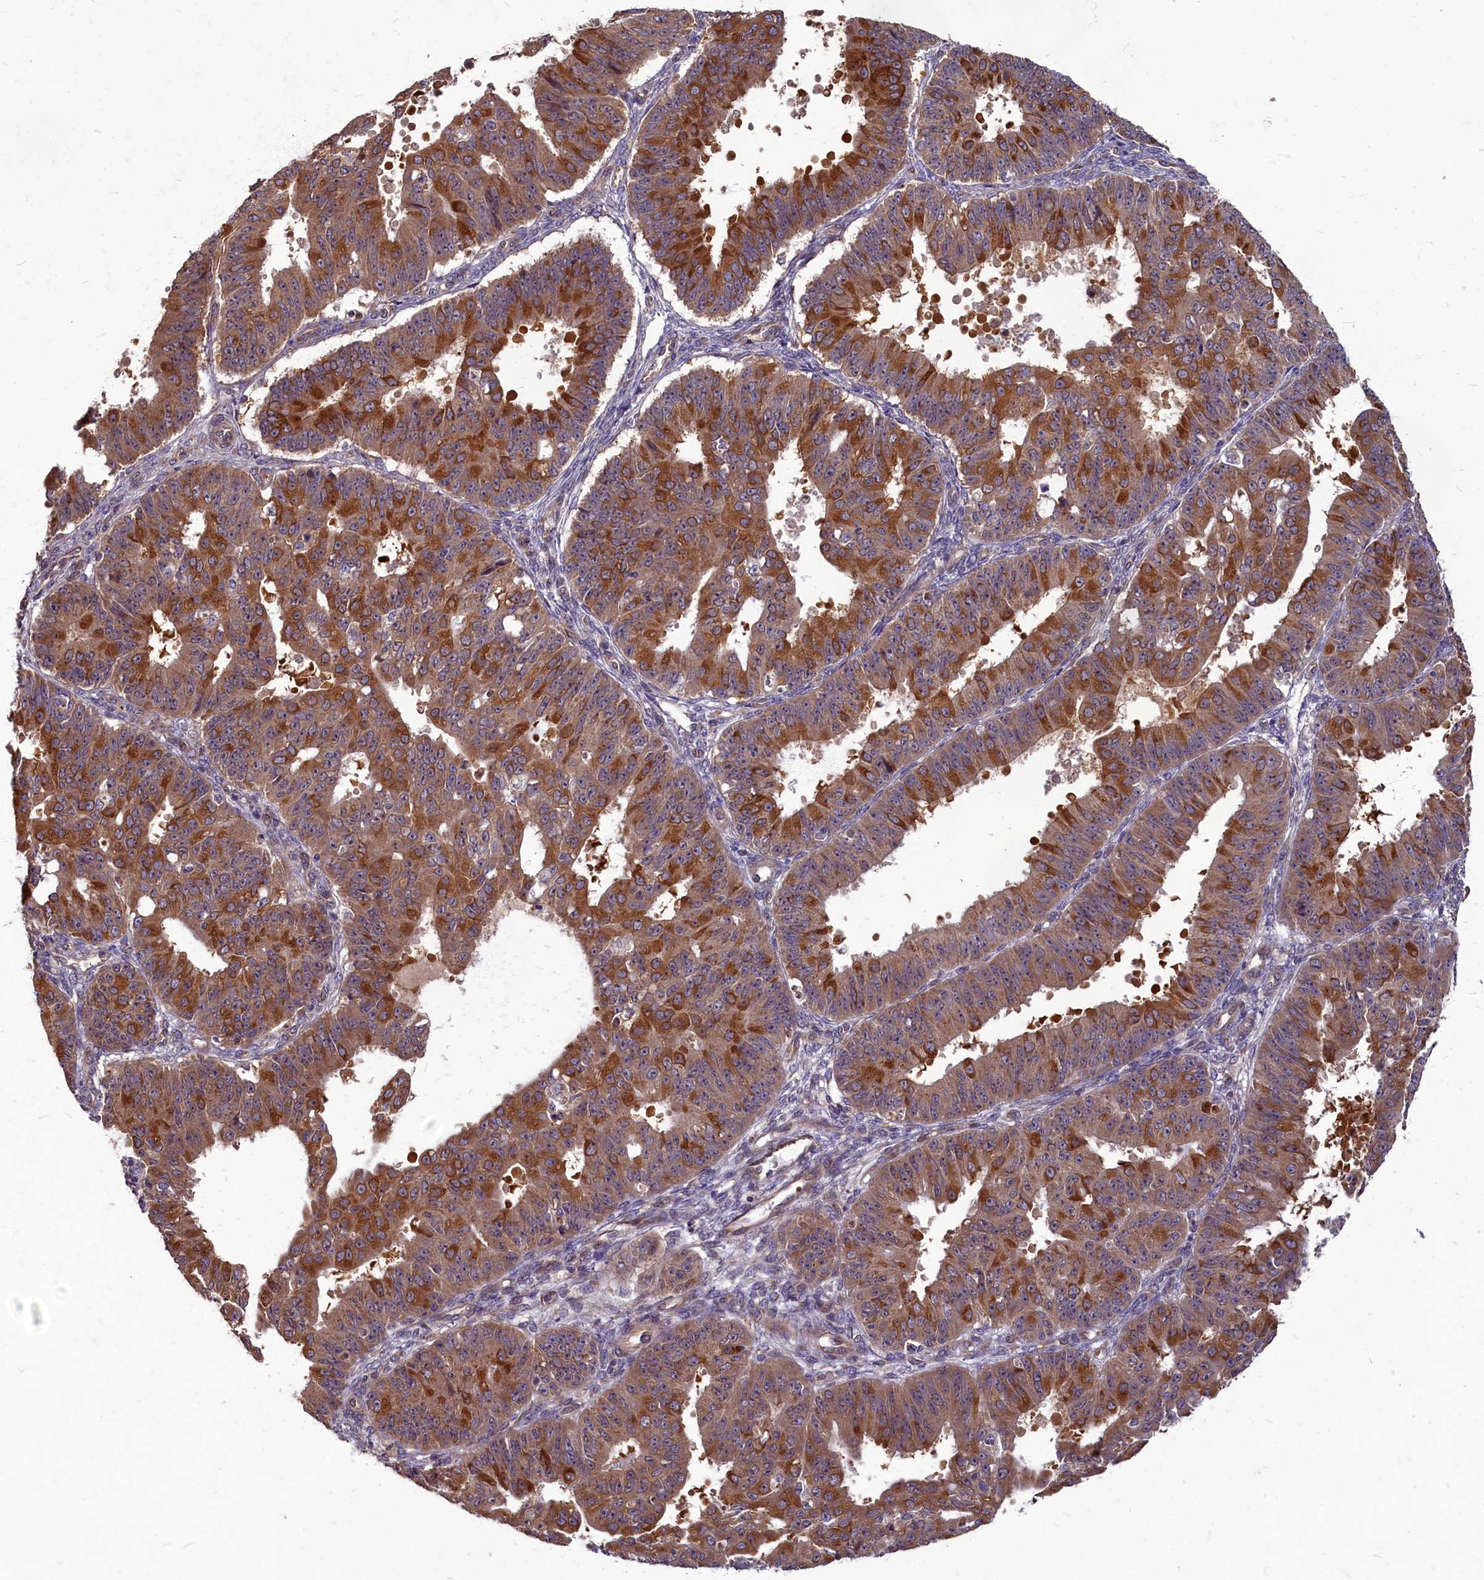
{"staining": {"intensity": "strong", "quantity": ">75%", "location": "cytoplasmic/membranous"}, "tissue": "ovarian cancer", "cell_type": "Tumor cells", "image_type": "cancer", "snomed": [{"axis": "morphology", "description": "Carcinoma, endometroid"}, {"axis": "topography", "description": "Appendix"}, {"axis": "topography", "description": "Ovary"}], "caption": "High-power microscopy captured an immunohistochemistry (IHC) photomicrograph of ovarian endometroid carcinoma, revealing strong cytoplasmic/membranous expression in approximately >75% of tumor cells.", "gene": "MYCBP", "patient": {"sex": "female", "age": 42}}